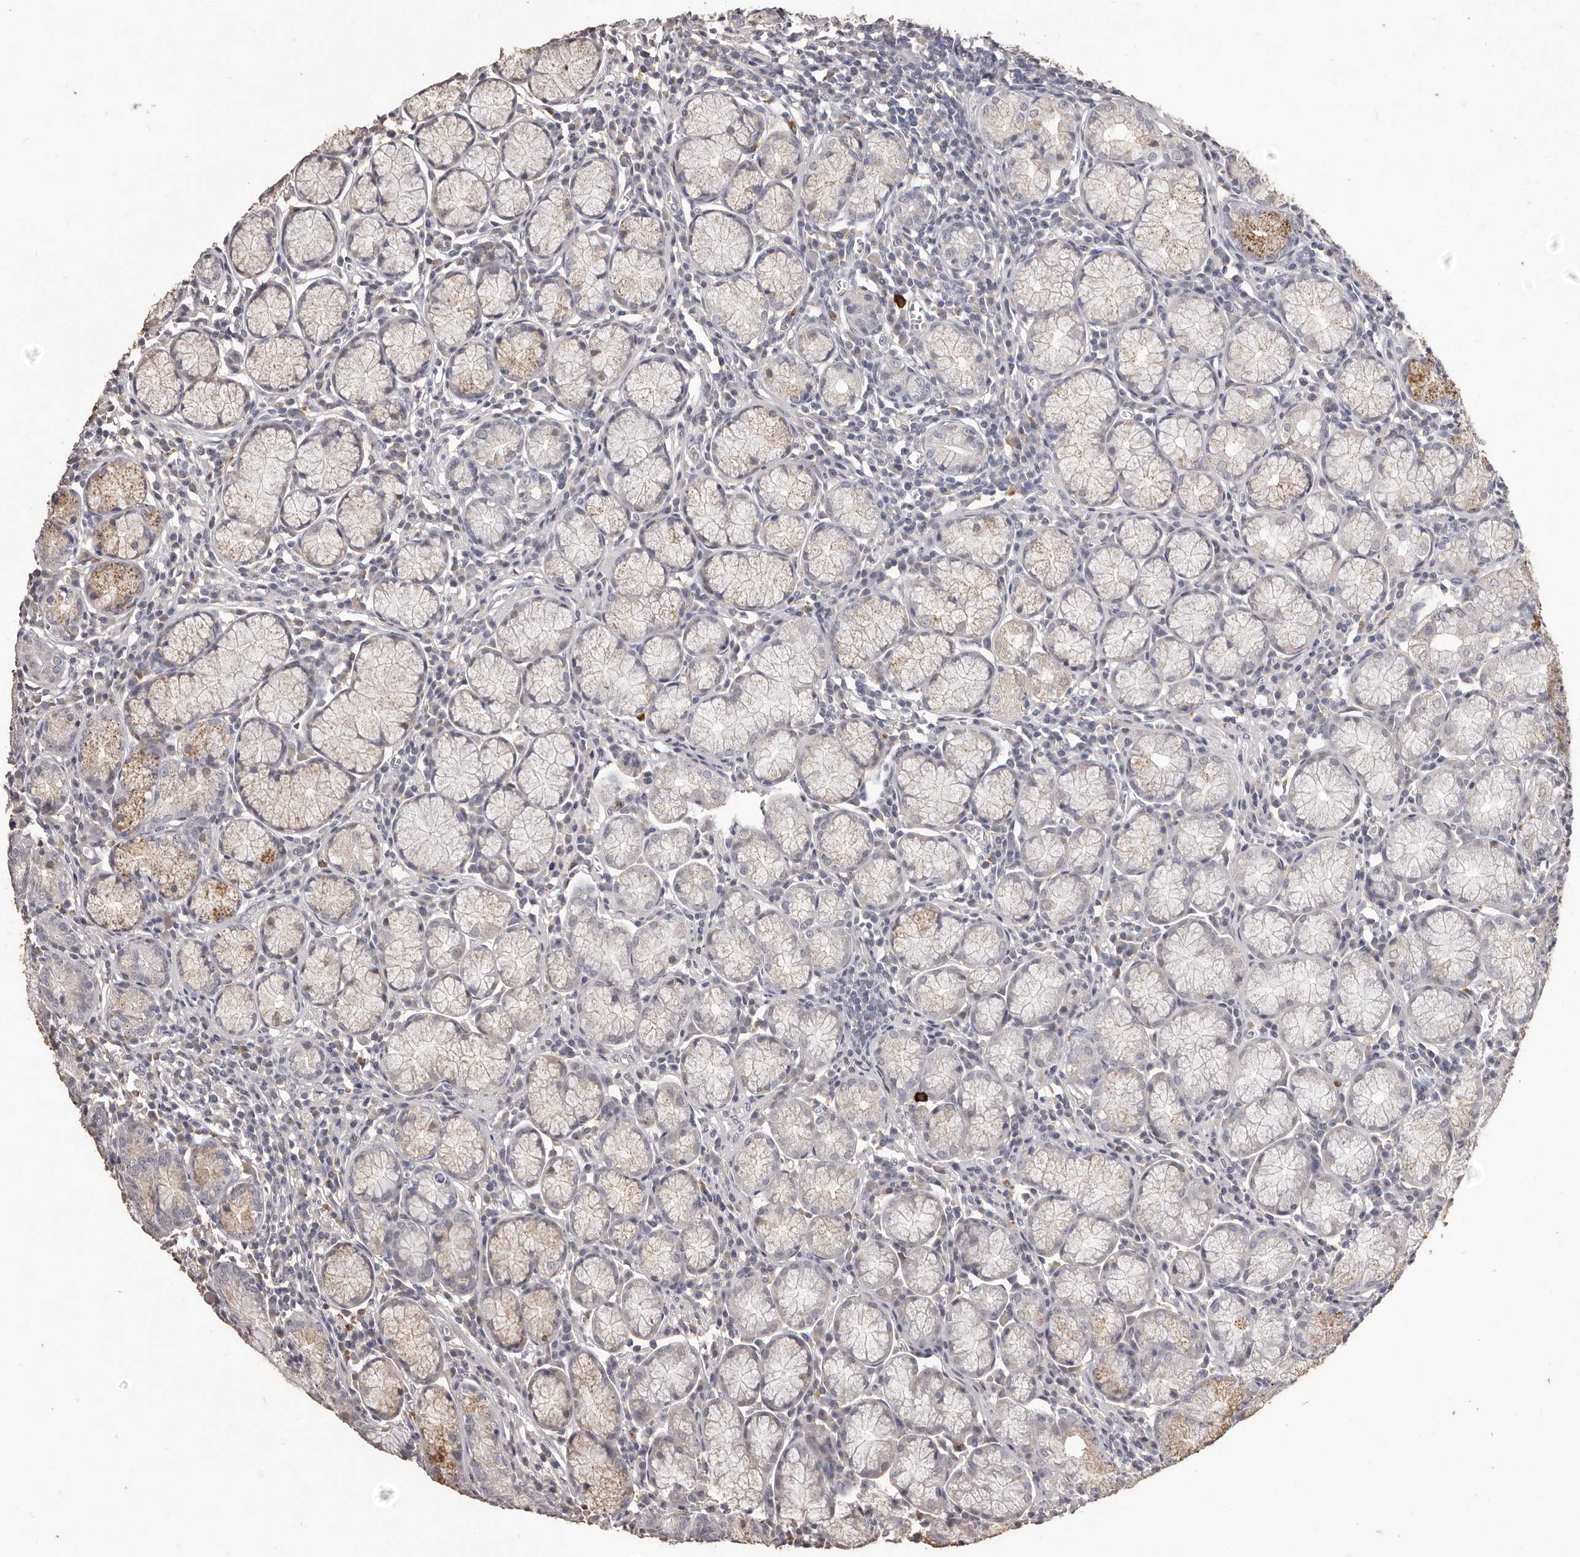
{"staining": {"intensity": "strong", "quantity": "<25%", "location": "cytoplasmic/membranous"}, "tissue": "stomach", "cell_type": "Glandular cells", "image_type": "normal", "snomed": [{"axis": "morphology", "description": "Normal tissue, NOS"}, {"axis": "topography", "description": "Stomach"}], "caption": "Unremarkable stomach was stained to show a protein in brown. There is medium levels of strong cytoplasmic/membranous positivity in approximately <25% of glandular cells.", "gene": "PRSS27", "patient": {"sex": "male", "age": 55}}